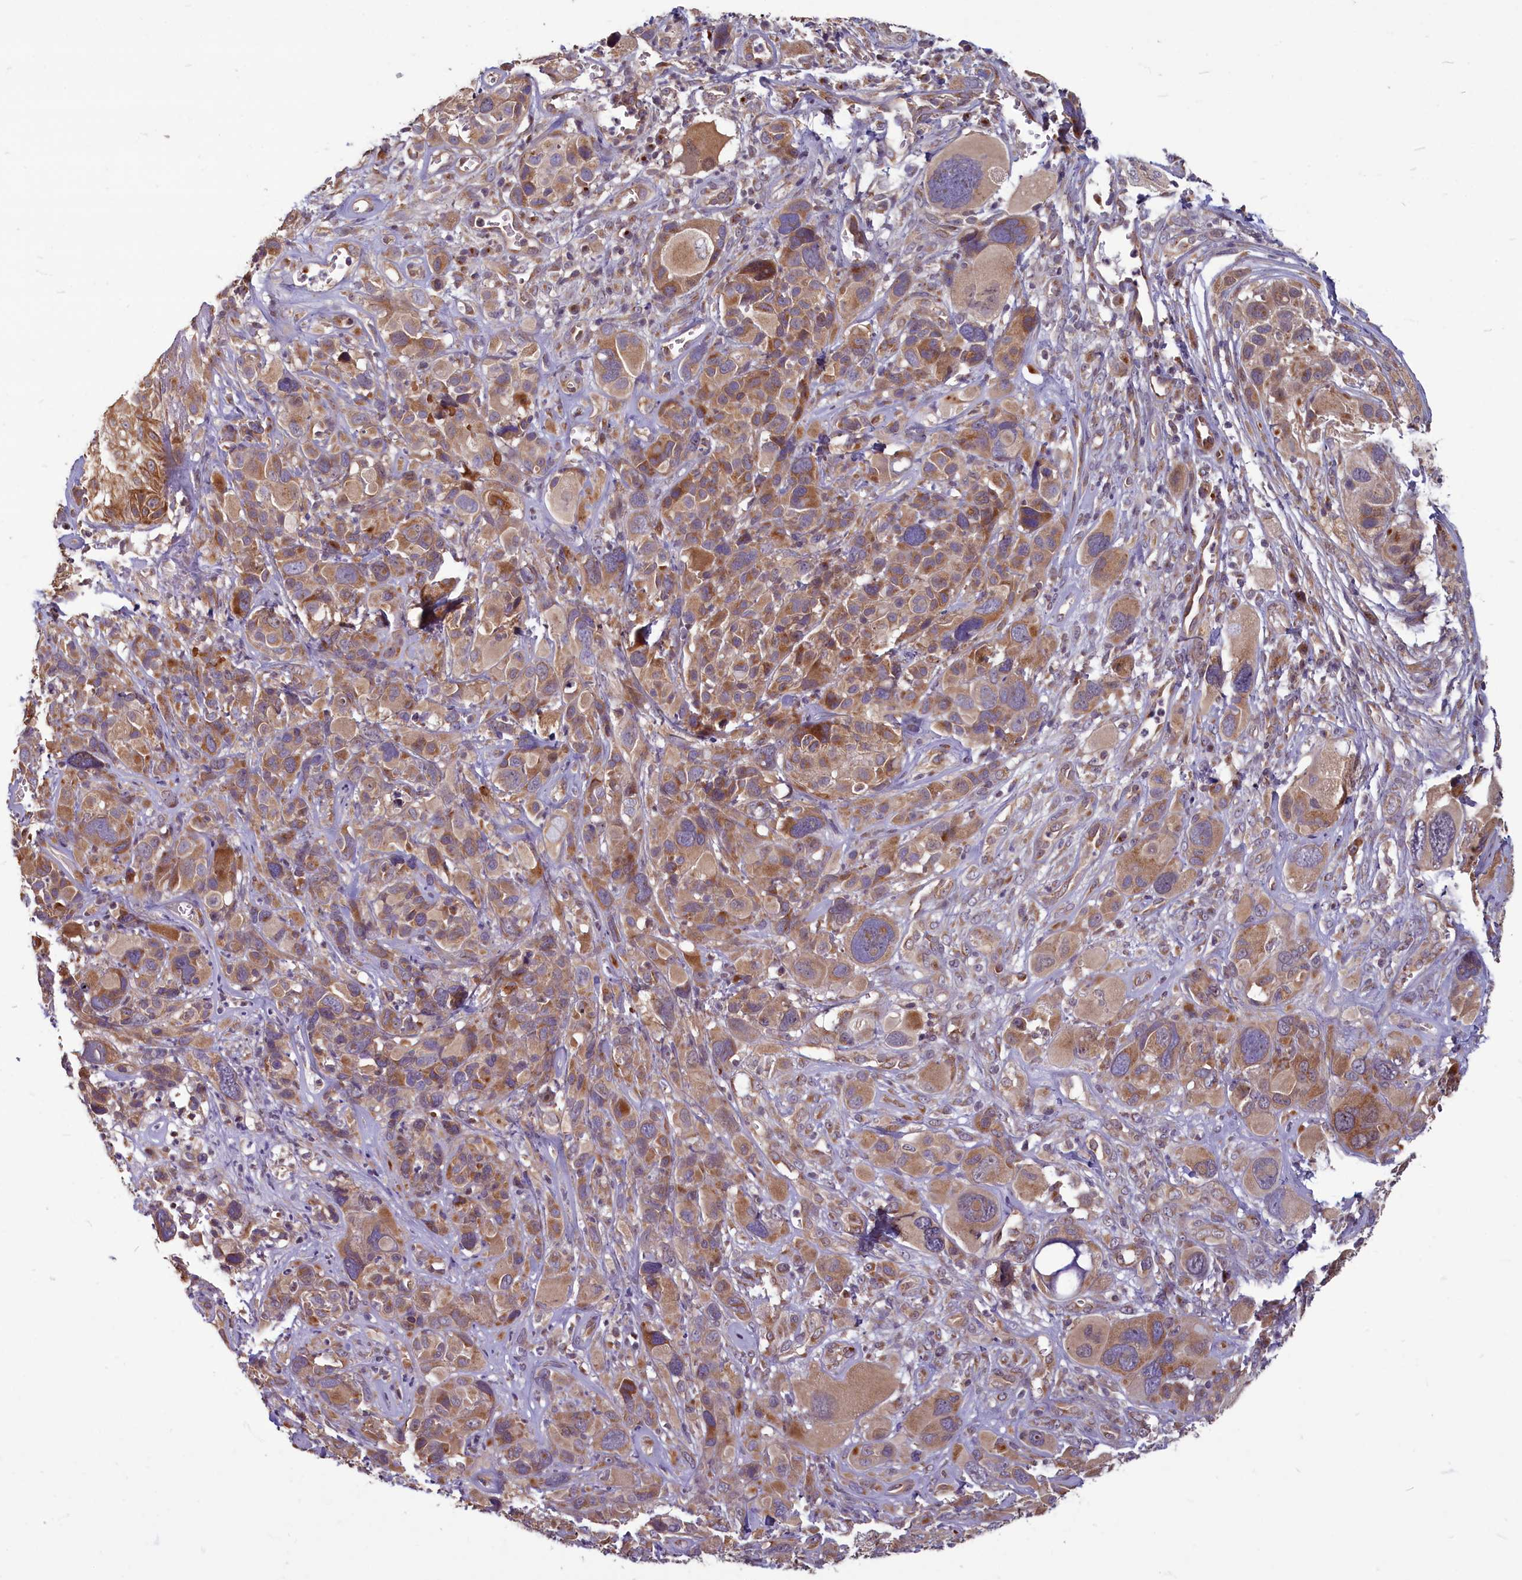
{"staining": {"intensity": "moderate", "quantity": ">75%", "location": "cytoplasmic/membranous"}, "tissue": "melanoma", "cell_type": "Tumor cells", "image_type": "cancer", "snomed": [{"axis": "morphology", "description": "Malignant melanoma, NOS"}, {"axis": "topography", "description": "Skin of trunk"}], "caption": "Moderate cytoplasmic/membranous staining for a protein is seen in about >75% of tumor cells of malignant melanoma using IHC.", "gene": "MYCBP", "patient": {"sex": "male", "age": 71}}